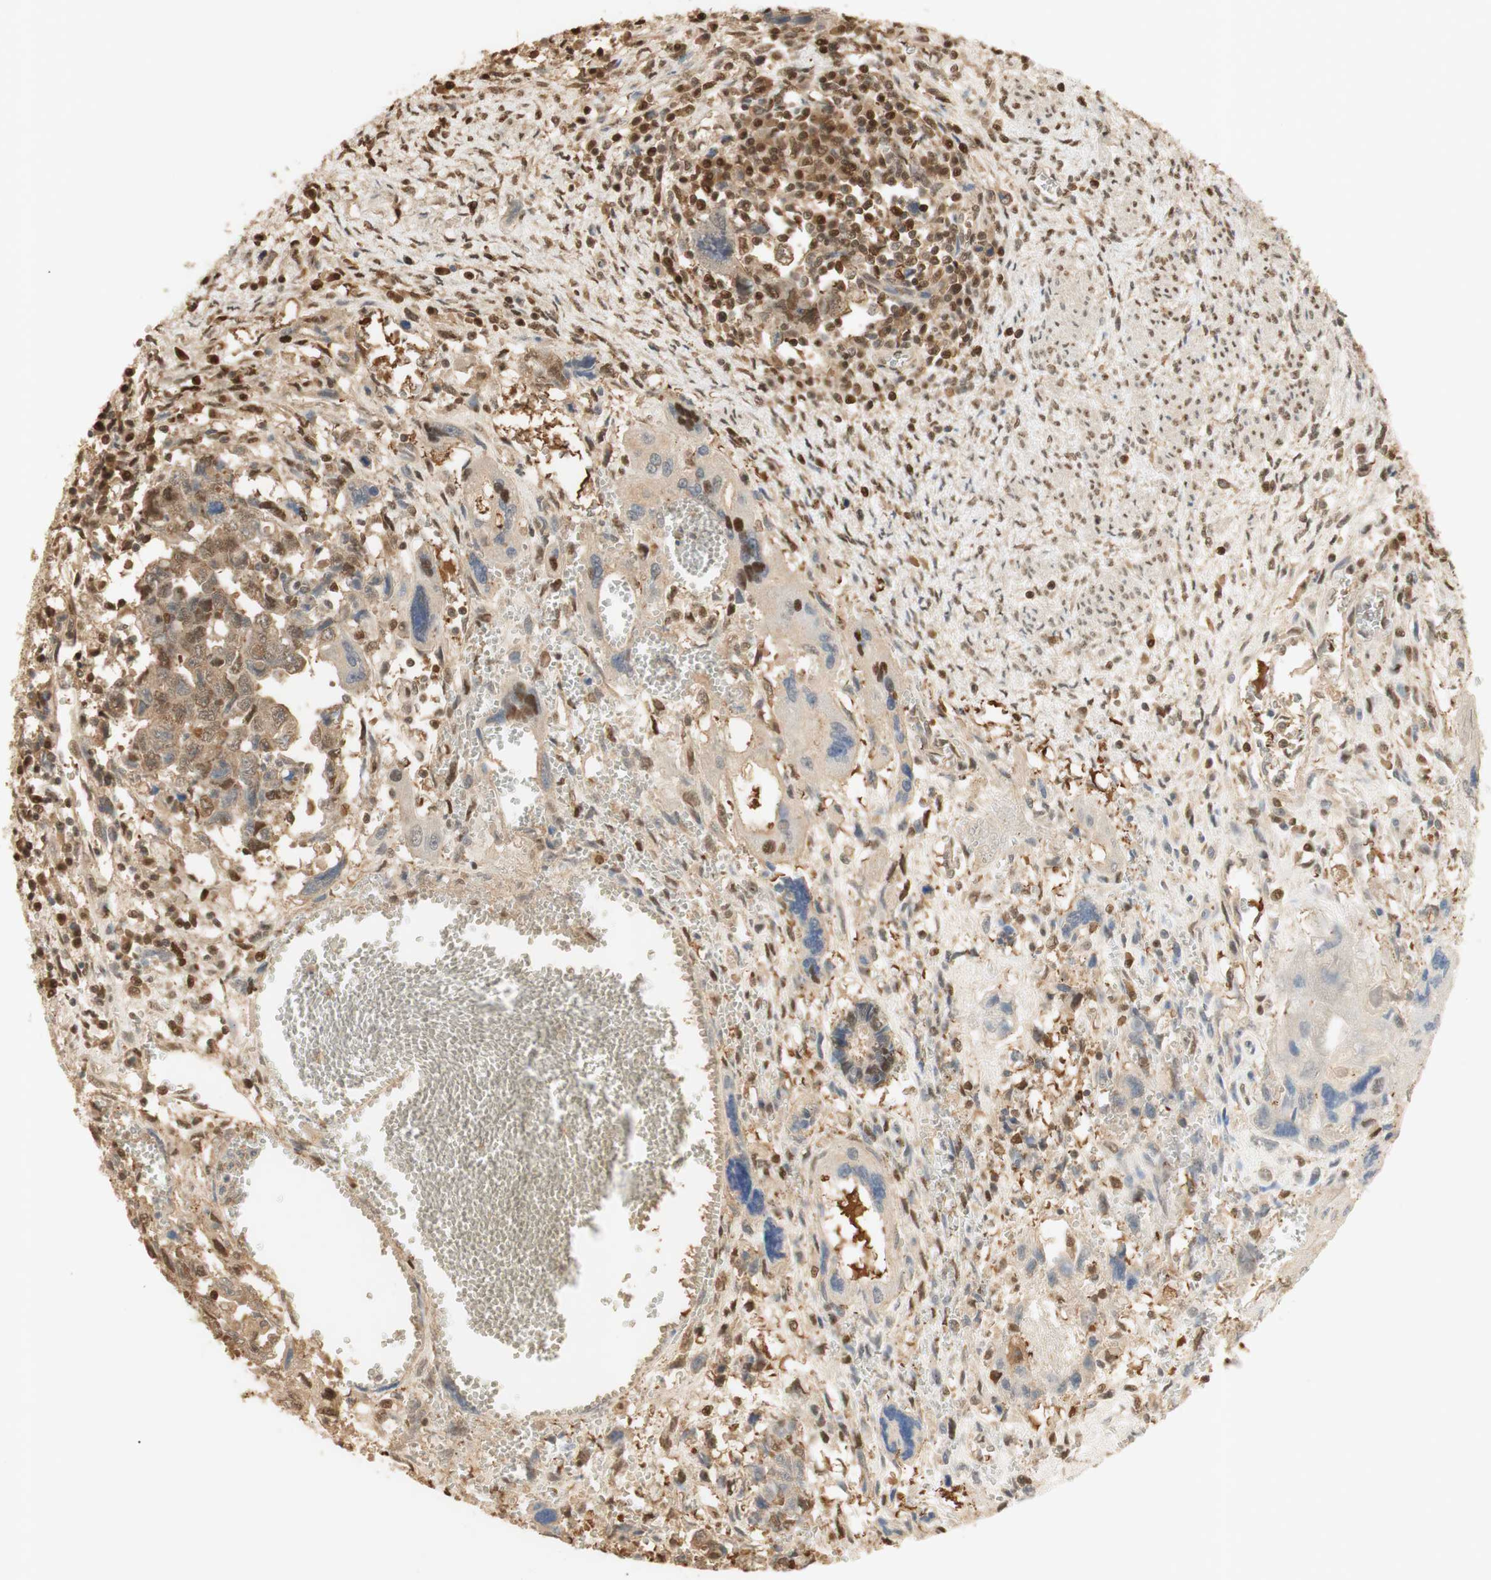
{"staining": {"intensity": "moderate", "quantity": "25%-75%", "location": "cytoplasmic/membranous,nuclear"}, "tissue": "testis cancer", "cell_type": "Tumor cells", "image_type": "cancer", "snomed": [{"axis": "morphology", "description": "Carcinoma, Embryonal, NOS"}, {"axis": "topography", "description": "Testis"}], "caption": "Immunohistochemical staining of human embryonal carcinoma (testis) displays medium levels of moderate cytoplasmic/membranous and nuclear expression in about 25%-75% of tumor cells.", "gene": "NAP1L4", "patient": {"sex": "male", "age": 28}}